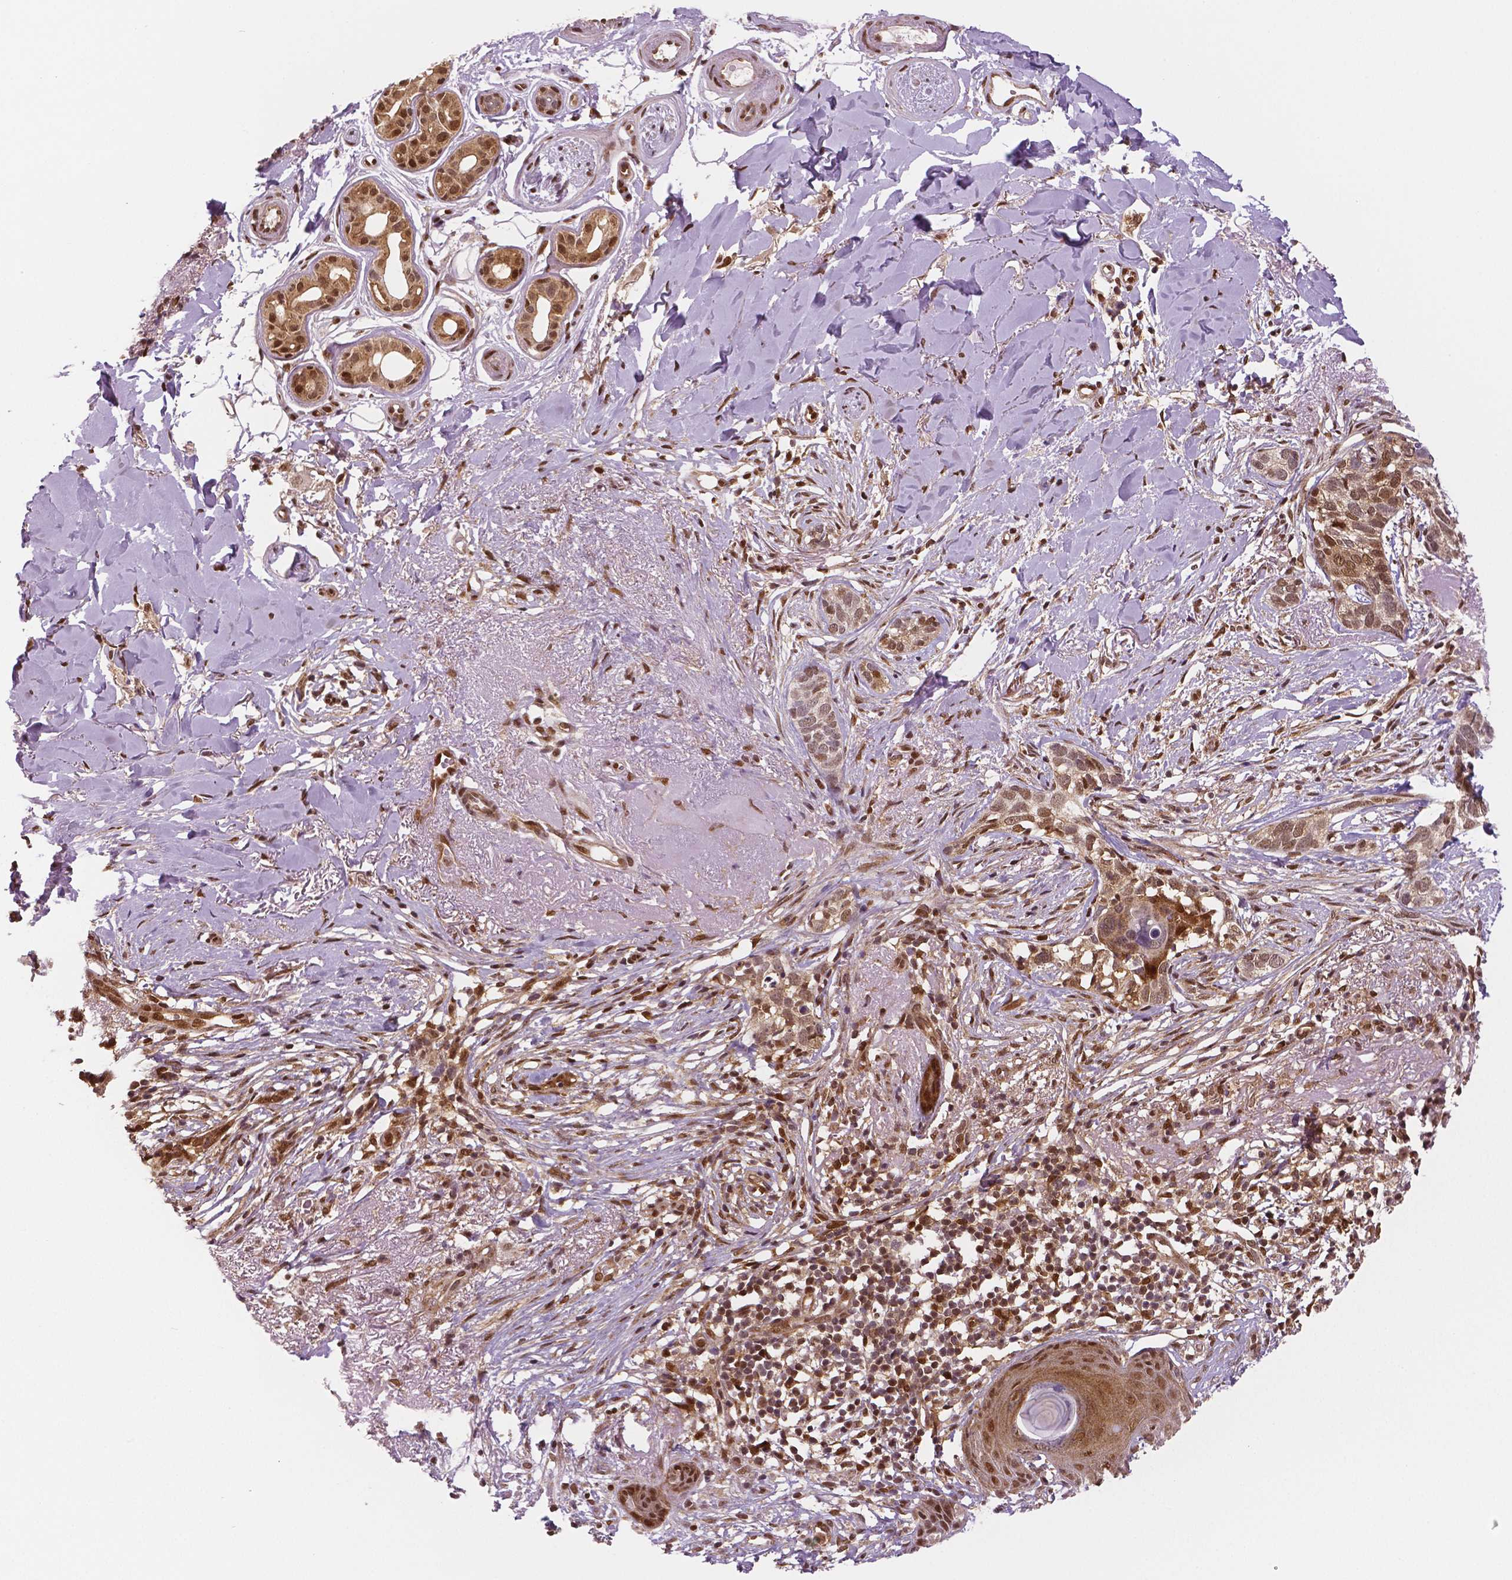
{"staining": {"intensity": "moderate", "quantity": ">75%", "location": "cytoplasmic/membranous,nuclear"}, "tissue": "skin cancer", "cell_type": "Tumor cells", "image_type": "cancer", "snomed": [{"axis": "morphology", "description": "Normal tissue, NOS"}, {"axis": "morphology", "description": "Basal cell carcinoma"}, {"axis": "topography", "description": "Skin"}], "caption": "Tumor cells demonstrate medium levels of moderate cytoplasmic/membranous and nuclear staining in about >75% of cells in skin cancer (basal cell carcinoma).", "gene": "STAT3", "patient": {"sex": "male", "age": 84}}